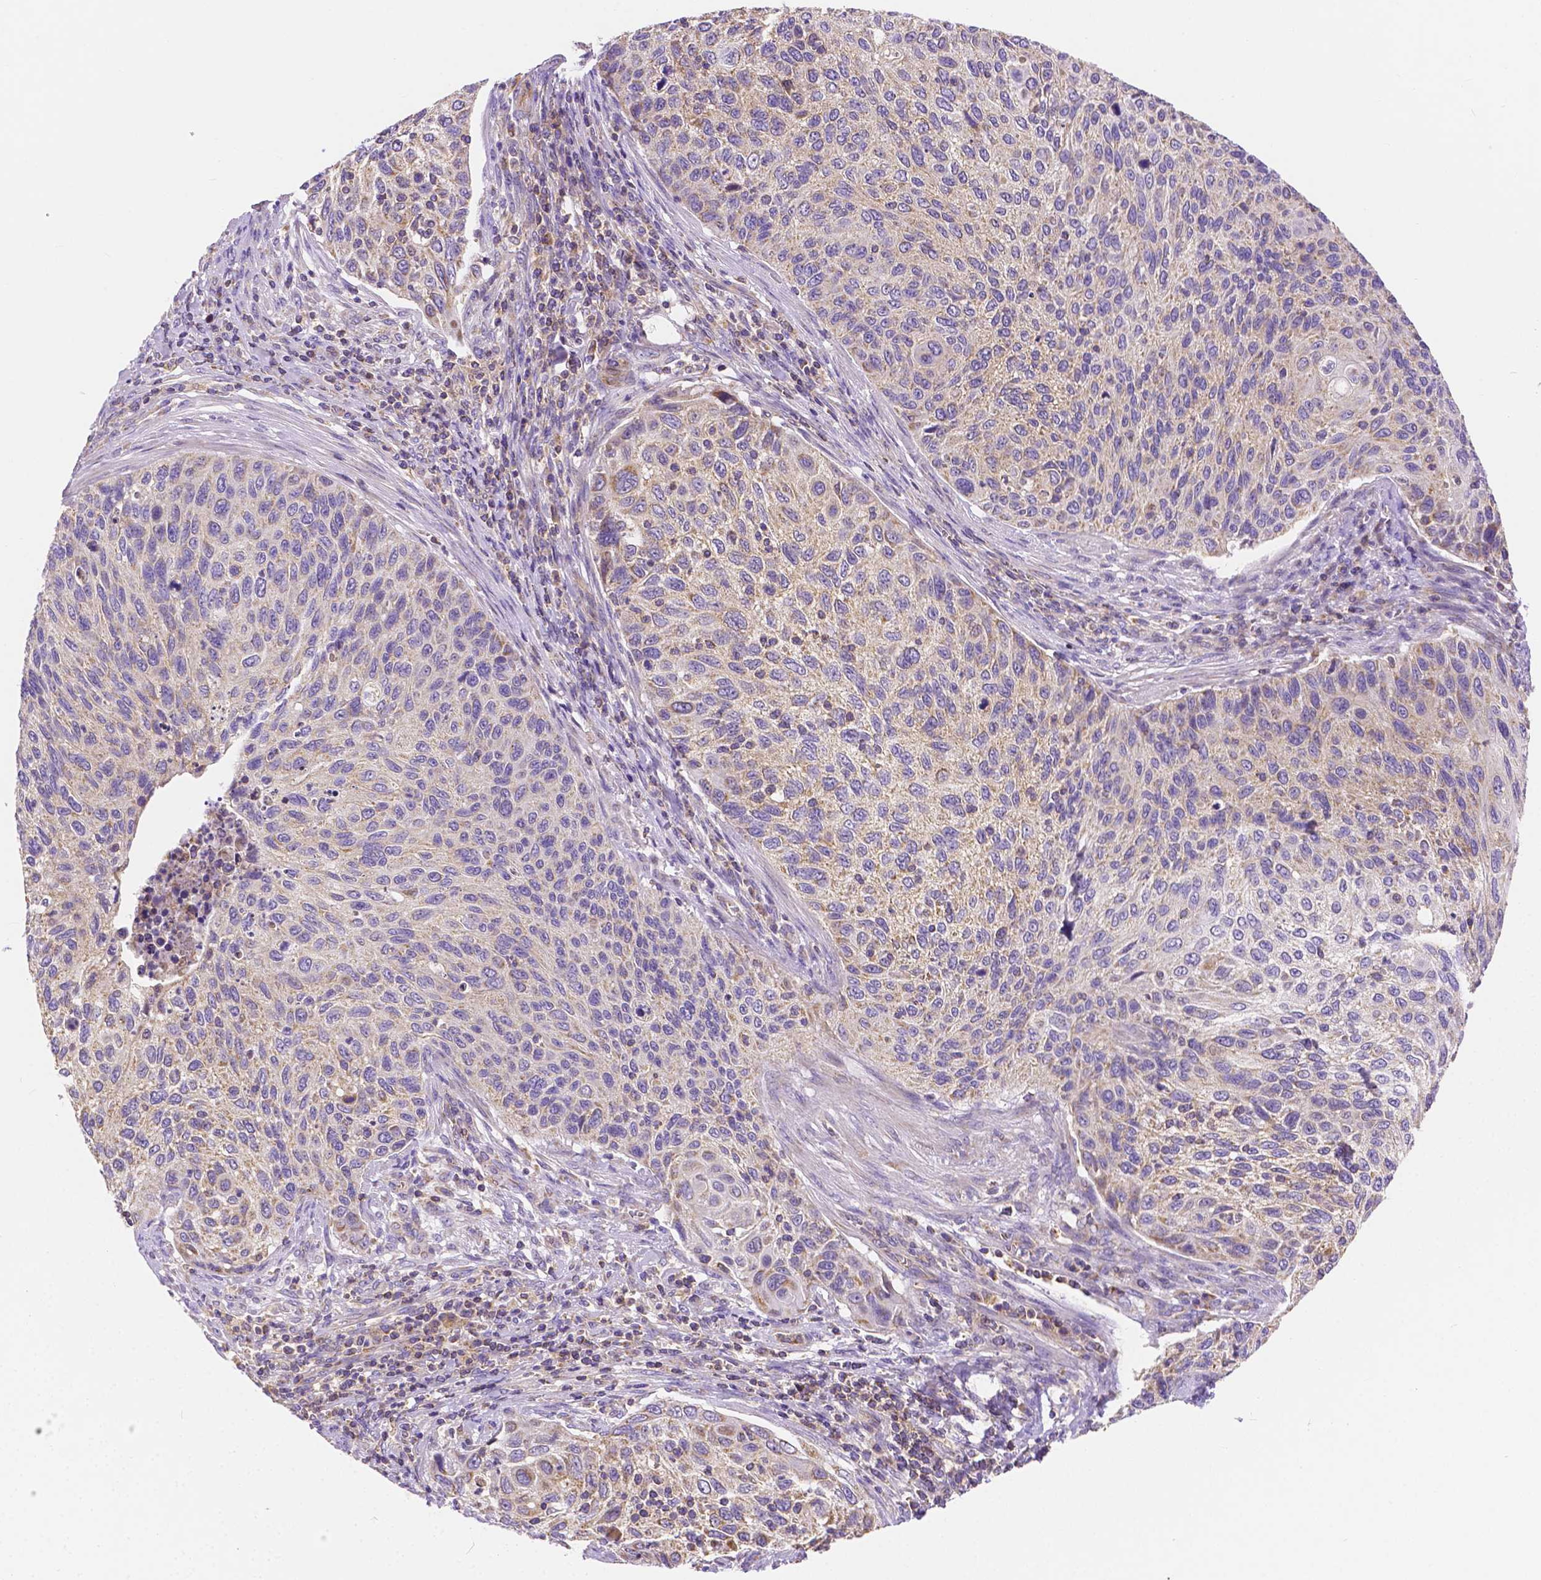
{"staining": {"intensity": "weak", "quantity": "<25%", "location": "cytoplasmic/membranous"}, "tissue": "cervical cancer", "cell_type": "Tumor cells", "image_type": "cancer", "snomed": [{"axis": "morphology", "description": "Squamous cell carcinoma, NOS"}, {"axis": "topography", "description": "Cervix"}], "caption": "Tumor cells are negative for brown protein staining in cervical cancer (squamous cell carcinoma).", "gene": "RAB20", "patient": {"sex": "female", "age": 70}}